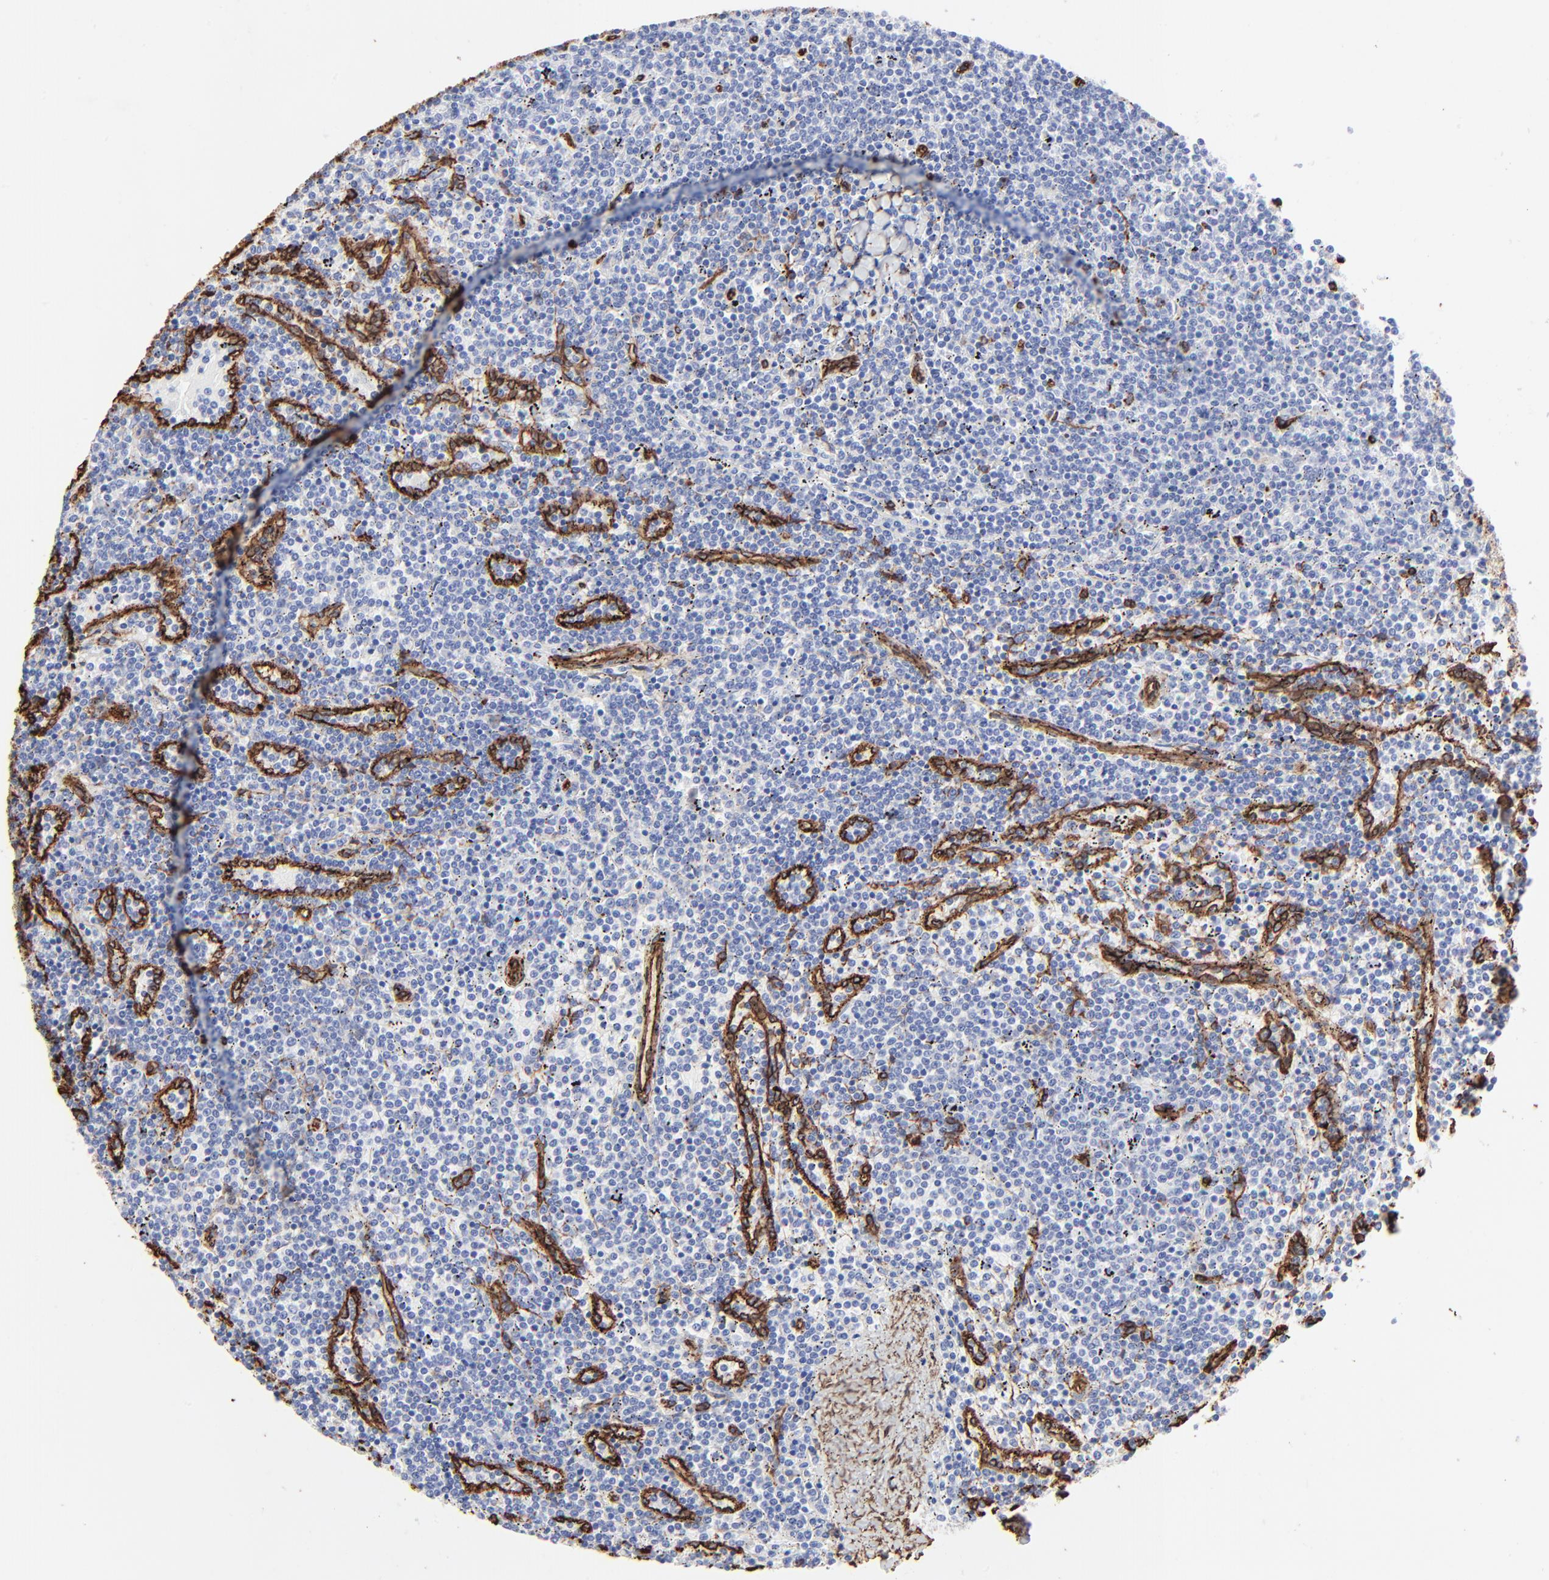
{"staining": {"intensity": "negative", "quantity": "none", "location": "none"}, "tissue": "lymphoma", "cell_type": "Tumor cells", "image_type": "cancer", "snomed": [{"axis": "morphology", "description": "Malignant lymphoma, non-Hodgkin's type, Low grade"}, {"axis": "topography", "description": "Spleen"}], "caption": "Immunohistochemistry micrograph of human lymphoma stained for a protein (brown), which displays no positivity in tumor cells.", "gene": "CAV1", "patient": {"sex": "female", "age": 50}}